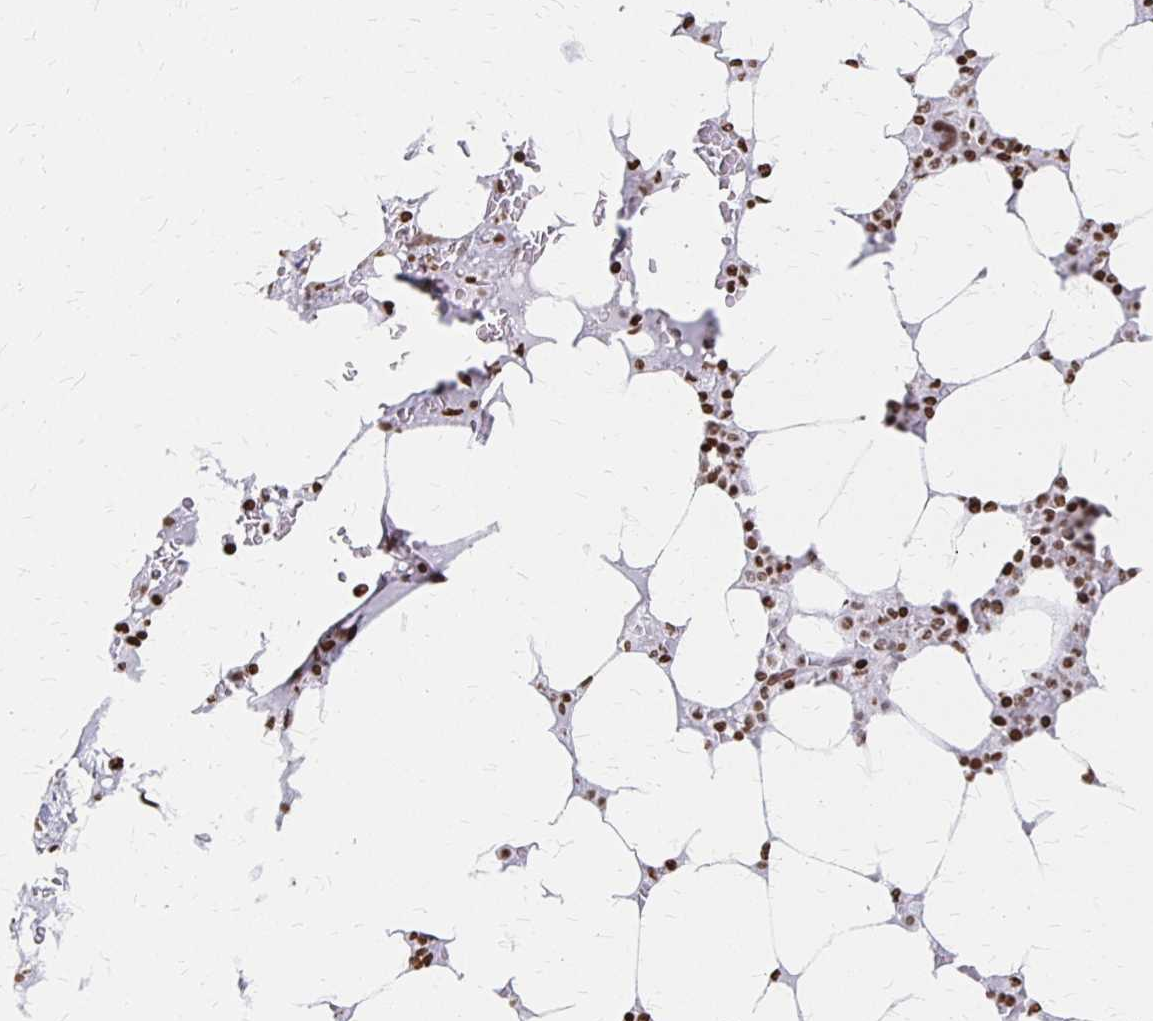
{"staining": {"intensity": "moderate", "quantity": "25%-75%", "location": "nuclear"}, "tissue": "bone marrow", "cell_type": "Hematopoietic cells", "image_type": "normal", "snomed": [{"axis": "morphology", "description": "Normal tissue, NOS"}, {"axis": "topography", "description": "Bone marrow"}], "caption": "High-power microscopy captured an immunohistochemistry (IHC) micrograph of normal bone marrow, revealing moderate nuclear expression in about 25%-75% of hematopoietic cells.", "gene": "ZNF280C", "patient": {"sex": "male", "age": 64}}